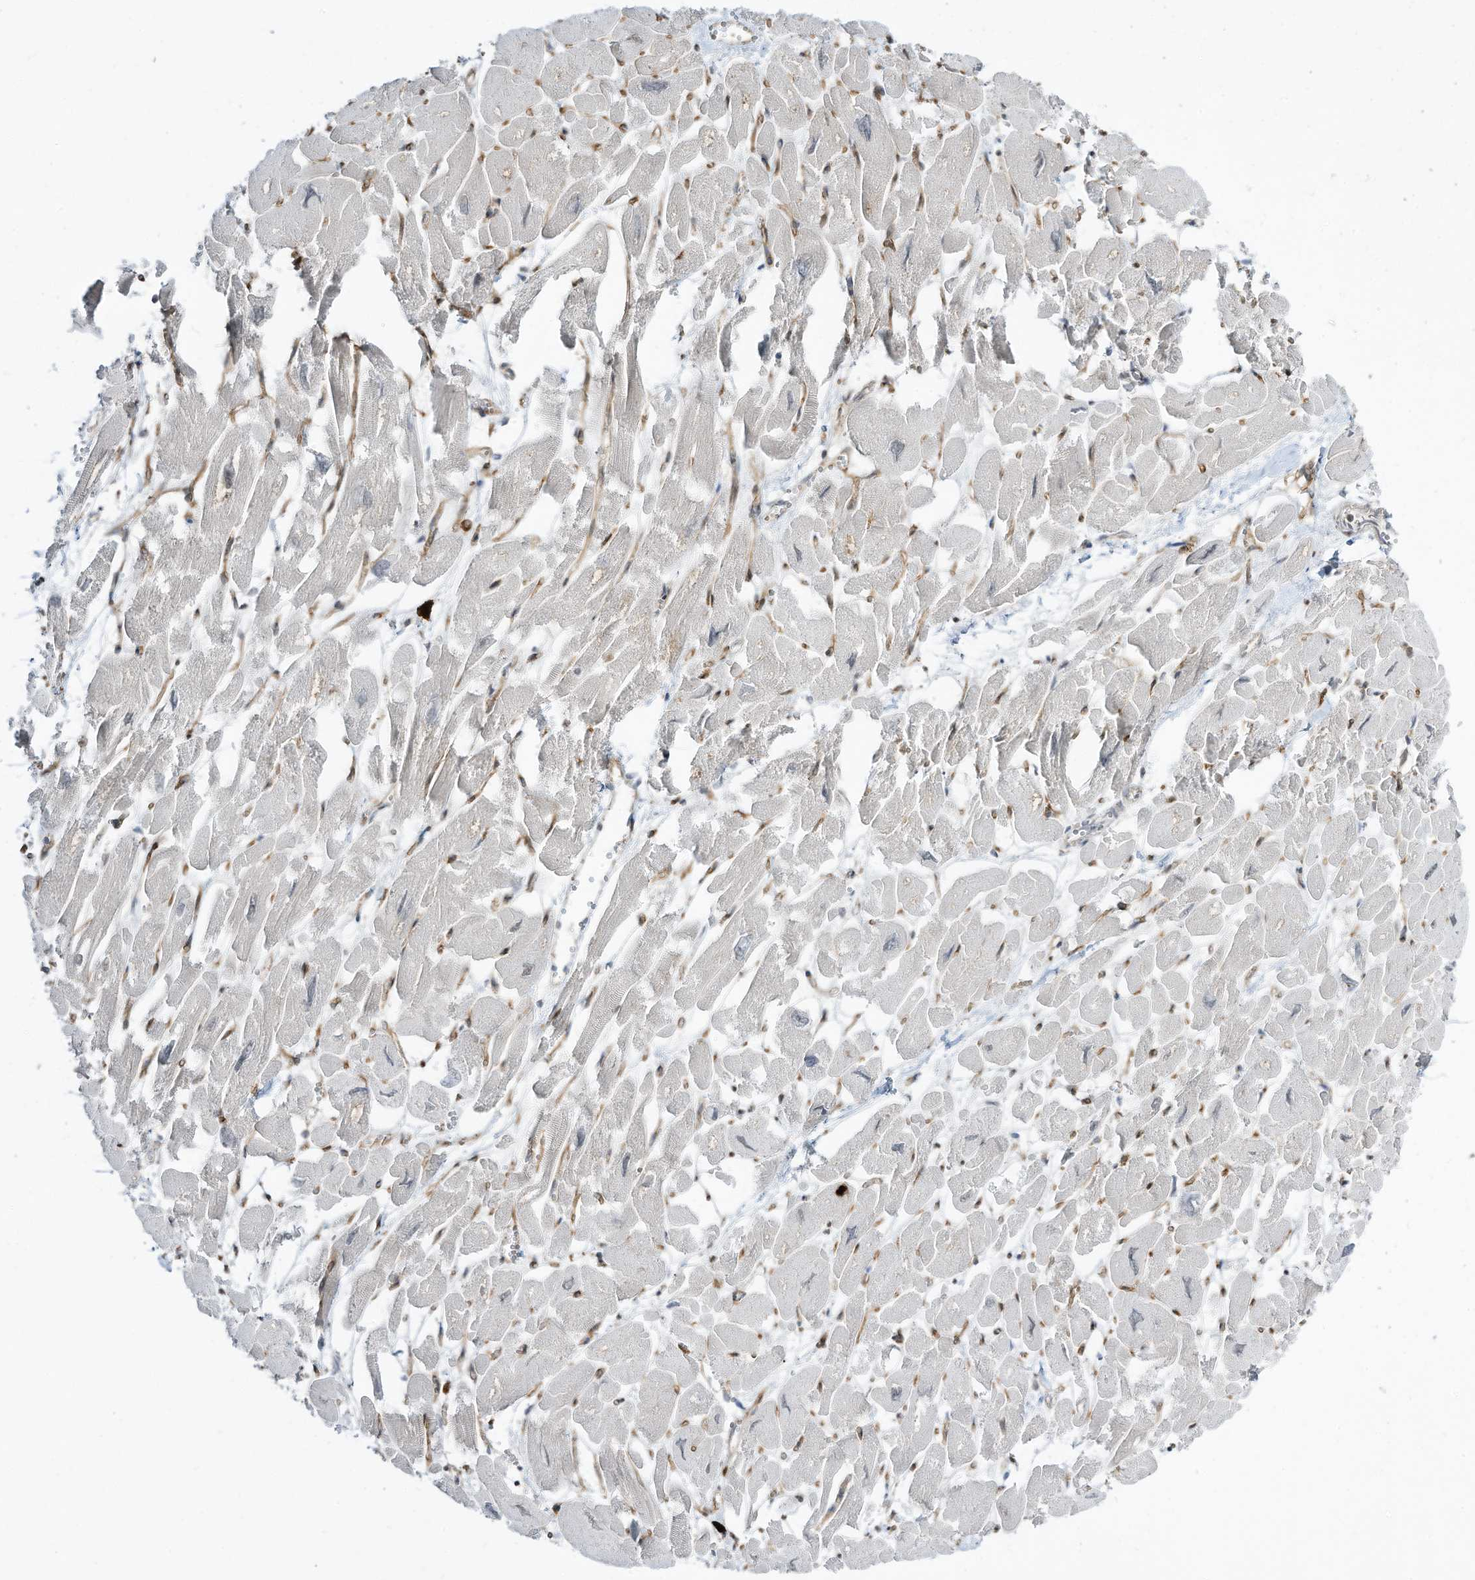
{"staining": {"intensity": "moderate", "quantity": "<25%", "location": "cytoplasmic/membranous"}, "tissue": "heart muscle", "cell_type": "Cardiomyocytes", "image_type": "normal", "snomed": [{"axis": "morphology", "description": "Normal tissue, NOS"}, {"axis": "topography", "description": "Heart"}], "caption": "Protein expression analysis of unremarkable heart muscle shows moderate cytoplasmic/membranous expression in about <25% of cardiomyocytes.", "gene": "DZIP3", "patient": {"sex": "male", "age": 54}}